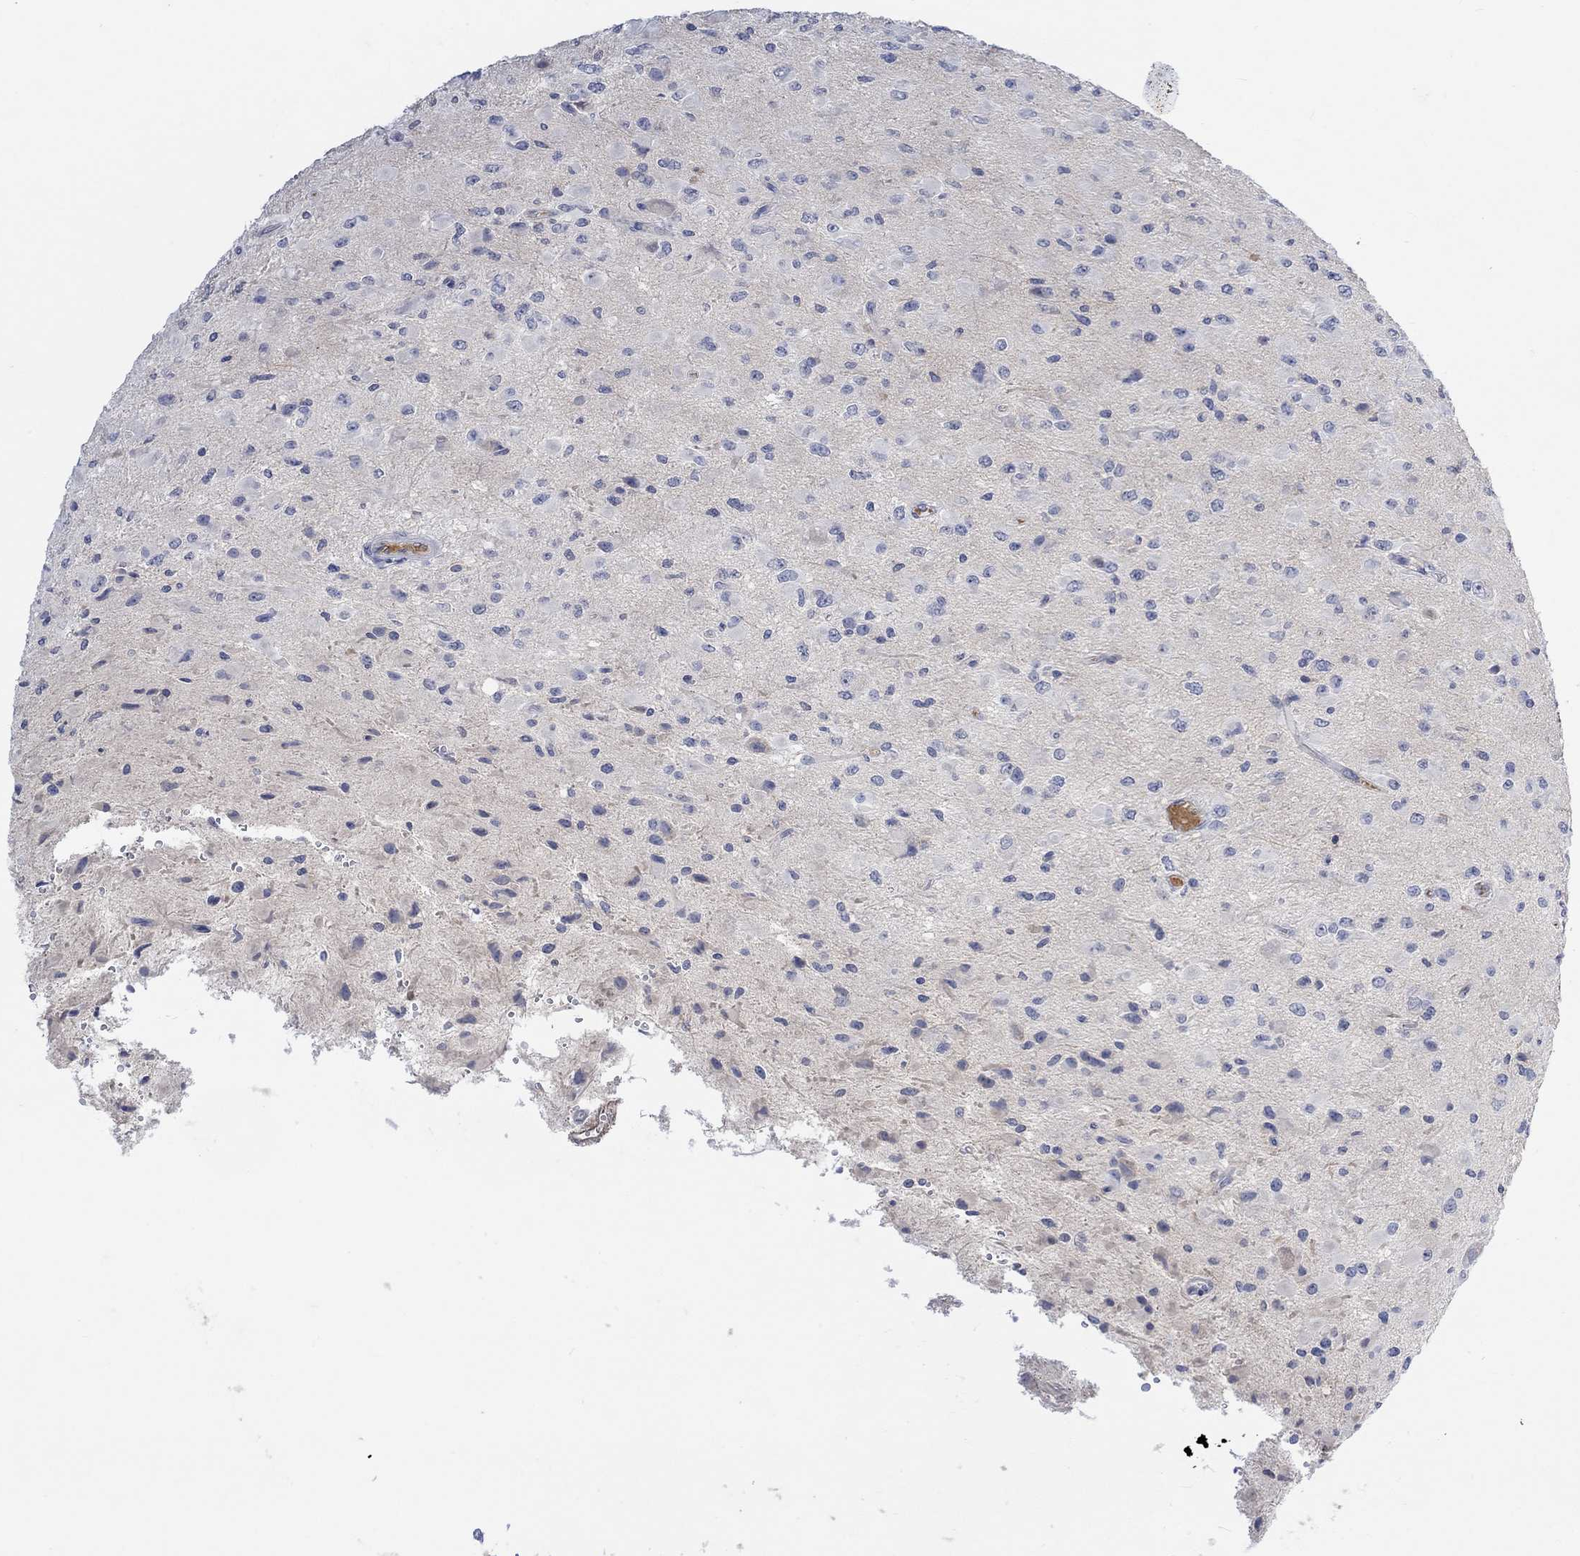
{"staining": {"intensity": "negative", "quantity": "none", "location": "none"}, "tissue": "glioma", "cell_type": "Tumor cells", "image_type": "cancer", "snomed": [{"axis": "morphology", "description": "Glioma, malignant, High grade"}, {"axis": "topography", "description": "Cerebral cortex"}], "caption": "High-grade glioma (malignant) was stained to show a protein in brown. There is no significant staining in tumor cells. Nuclei are stained in blue.", "gene": "MSTN", "patient": {"sex": "male", "age": 35}}